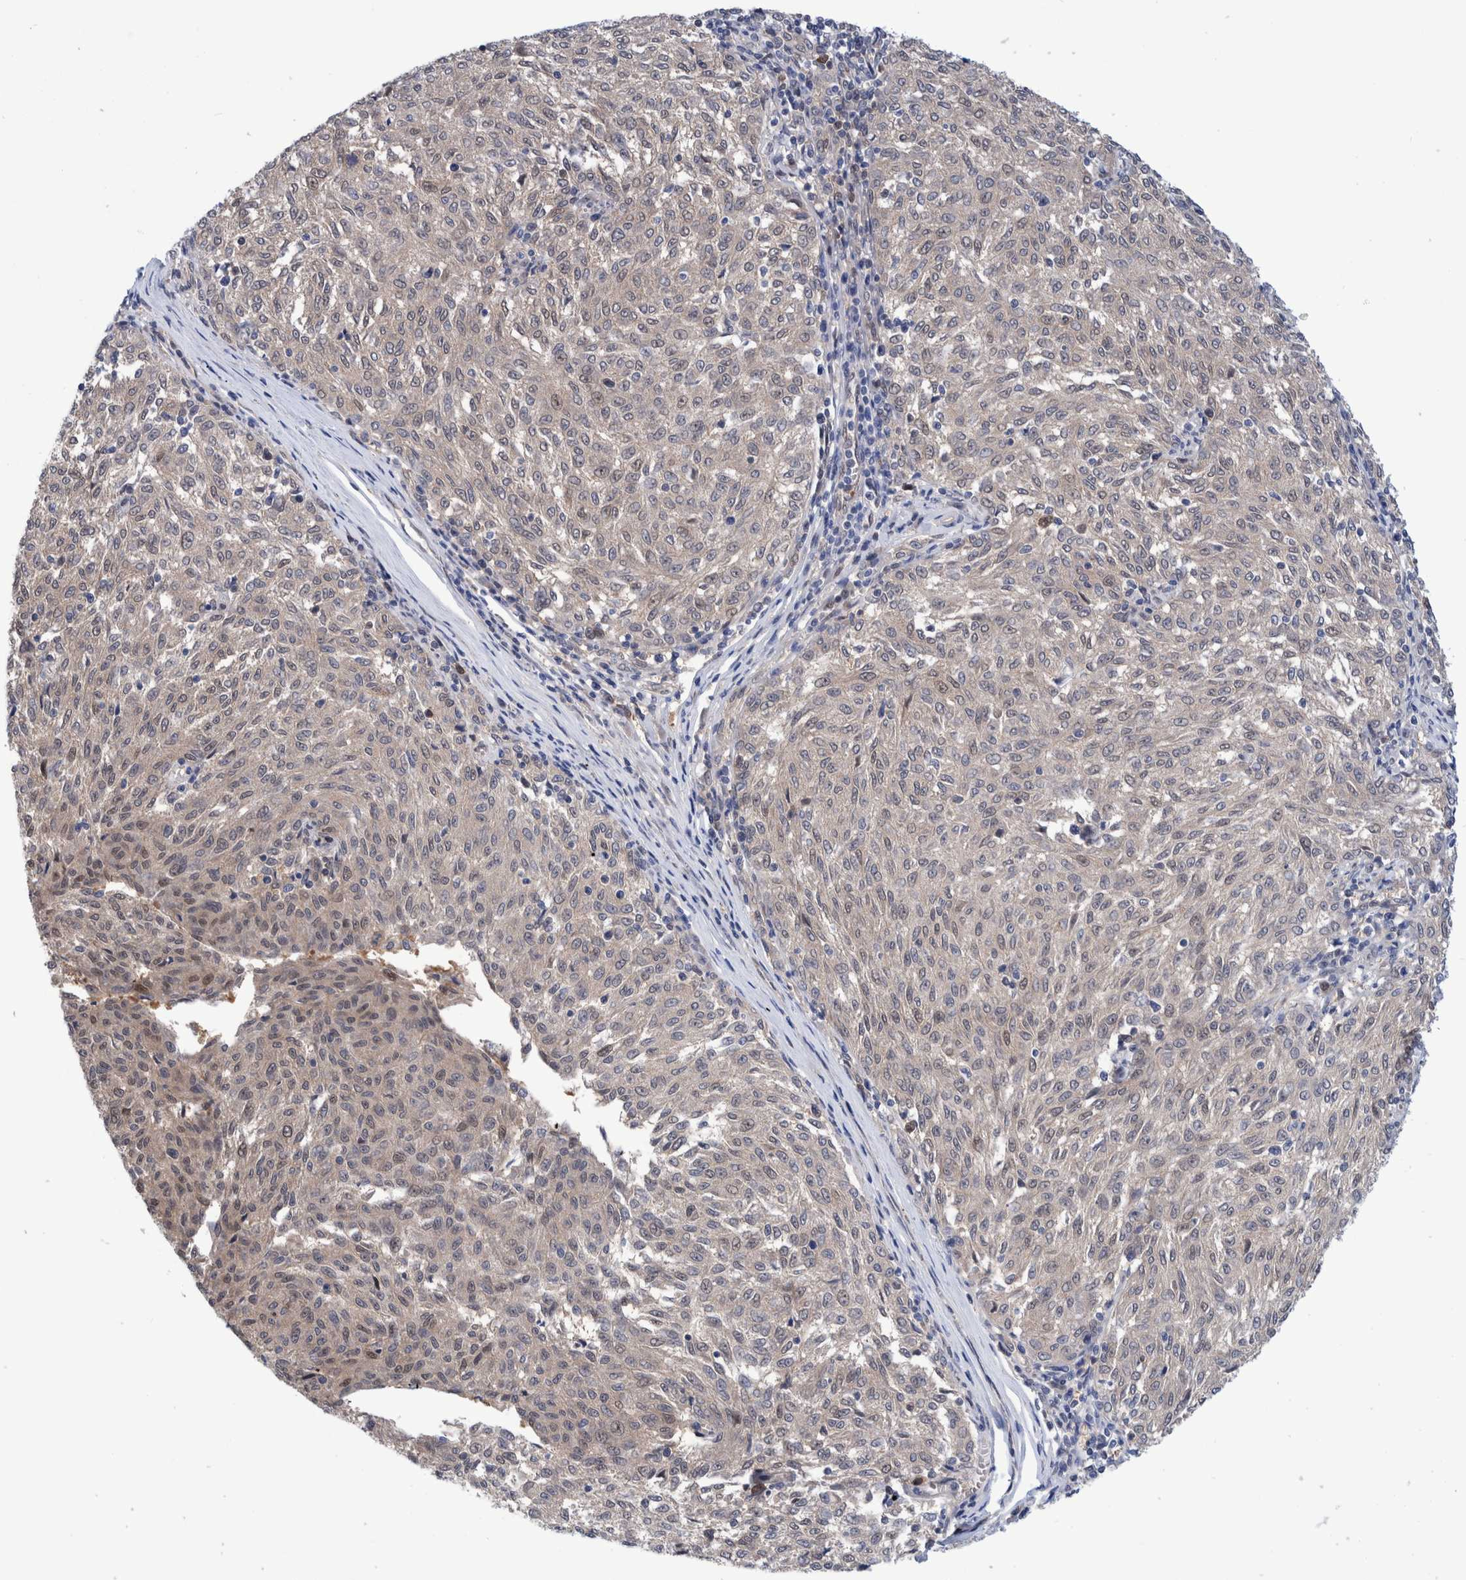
{"staining": {"intensity": "weak", "quantity": "25%-75%", "location": "nuclear"}, "tissue": "melanoma", "cell_type": "Tumor cells", "image_type": "cancer", "snomed": [{"axis": "morphology", "description": "Malignant melanoma, NOS"}, {"axis": "topography", "description": "Skin"}], "caption": "Tumor cells show weak nuclear positivity in approximately 25%-75% of cells in melanoma.", "gene": "PFAS", "patient": {"sex": "female", "age": 72}}